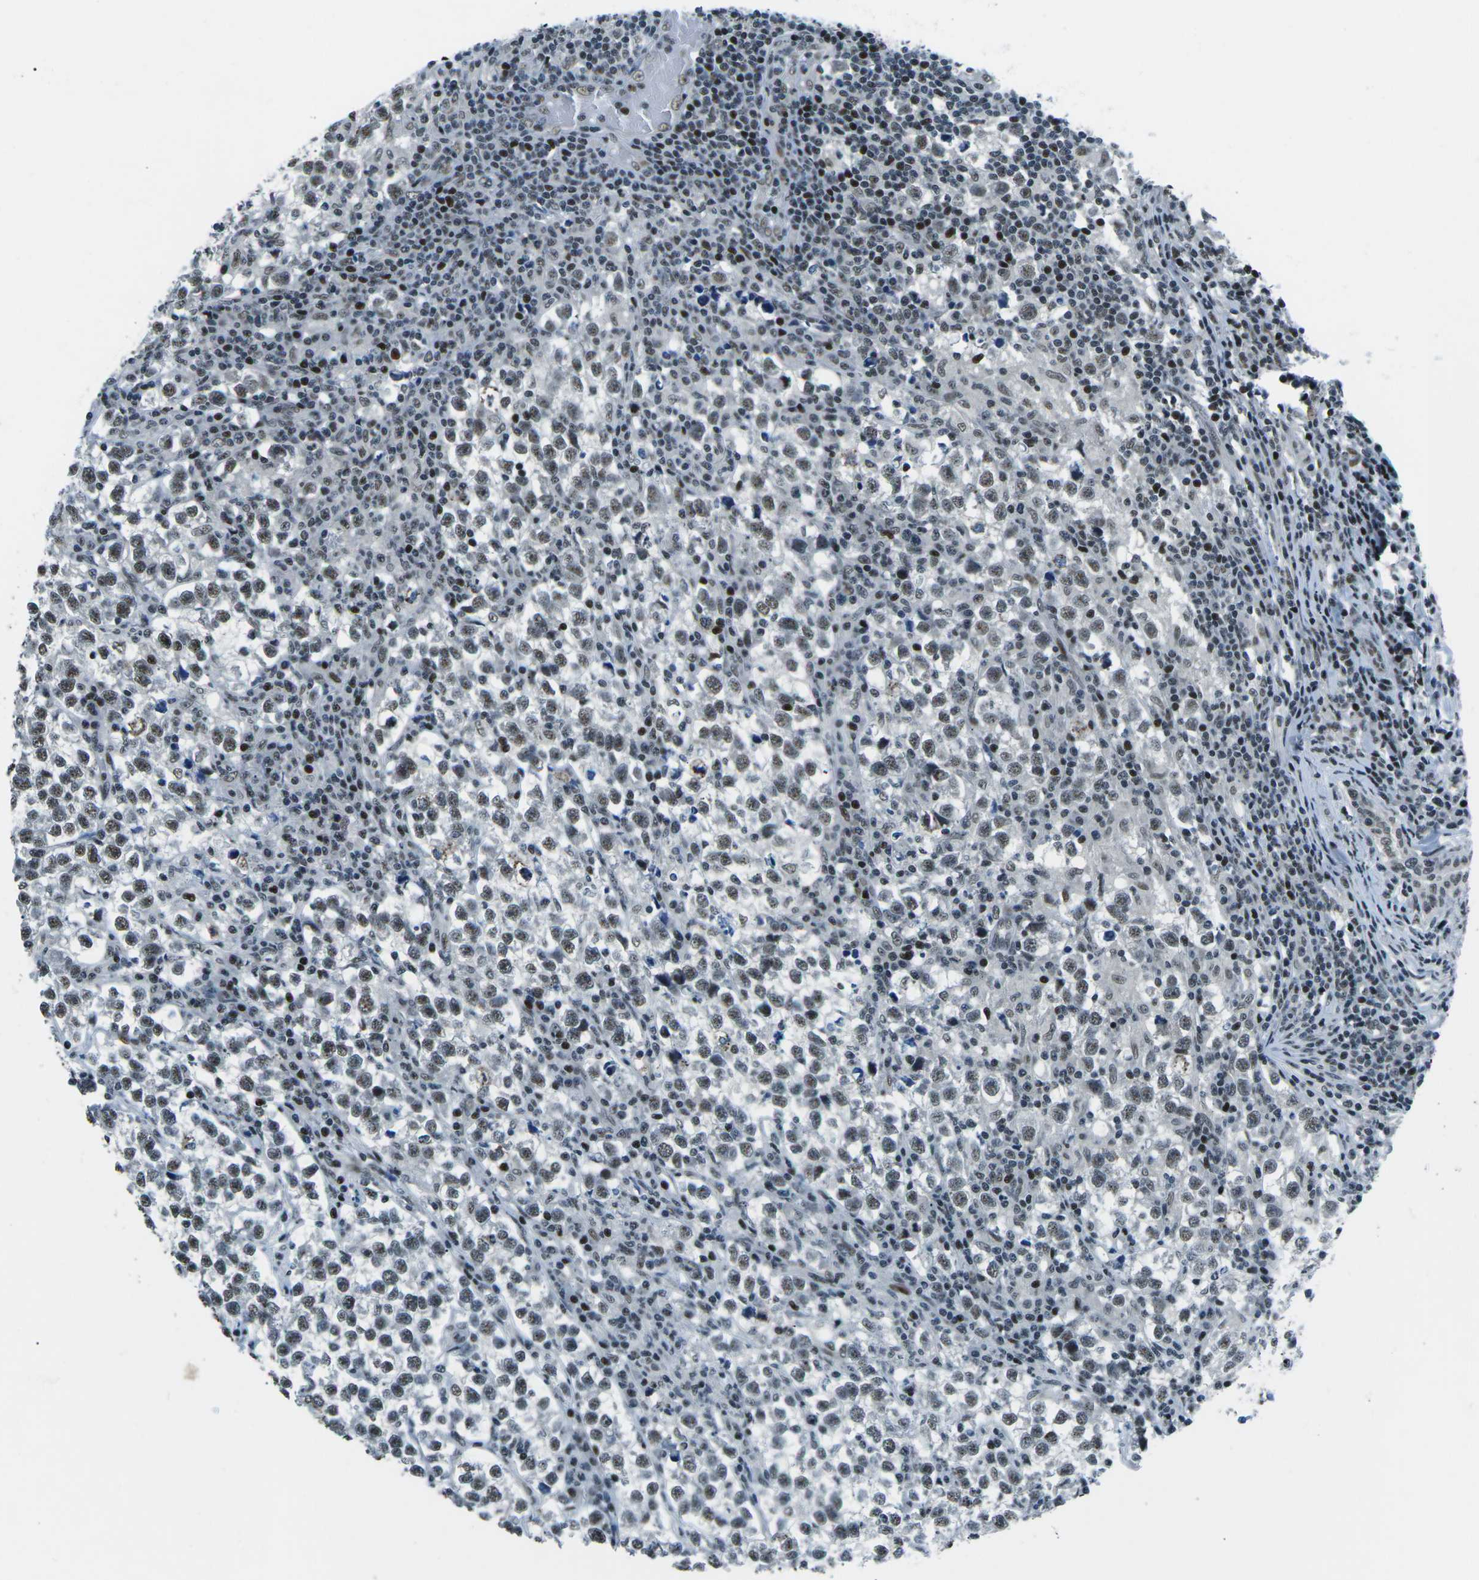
{"staining": {"intensity": "weak", "quantity": ">75%", "location": "nuclear"}, "tissue": "testis cancer", "cell_type": "Tumor cells", "image_type": "cancer", "snomed": [{"axis": "morphology", "description": "Normal tissue, NOS"}, {"axis": "morphology", "description": "Seminoma, NOS"}, {"axis": "topography", "description": "Testis"}], "caption": "Tumor cells display low levels of weak nuclear positivity in approximately >75% of cells in human testis cancer. (DAB IHC, brown staining for protein, blue staining for nuclei).", "gene": "RBL2", "patient": {"sex": "male", "age": 43}}